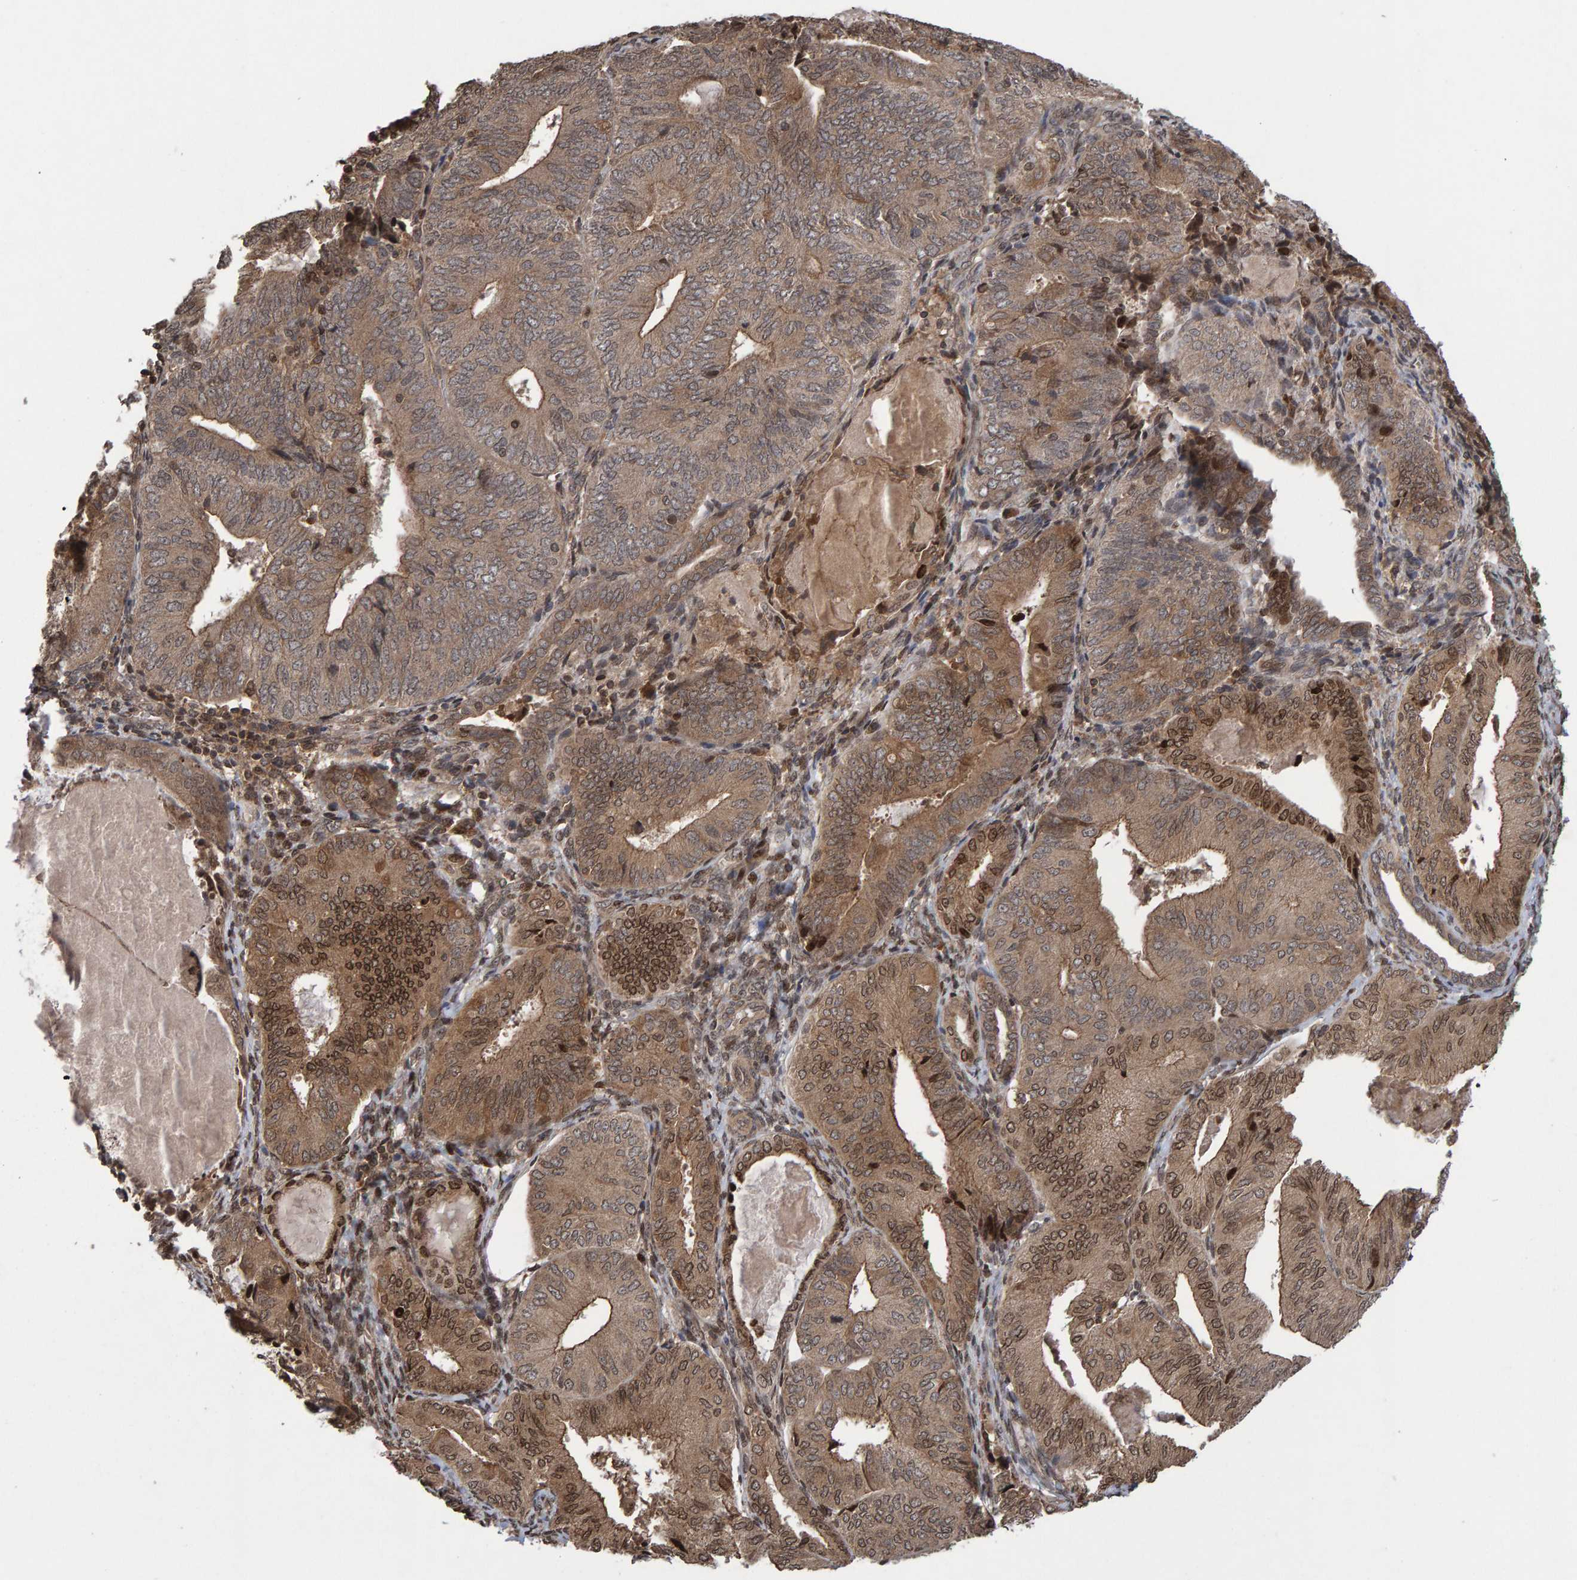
{"staining": {"intensity": "moderate", "quantity": ">75%", "location": "cytoplasmic/membranous,nuclear"}, "tissue": "endometrial cancer", "cell_type": "Tumor cells", "image_type": "cancer", "snomed": [{"axis": "morphology", "description": "Adenocarcinoma, NOS"}, {"axis": "topography", "description": "Endometrium"}], "caption": "Endometrial cancer (adenocarcinoma) stained with a brown dye shows moderate cytoplasmic/membranous and nuclear positive positivity in about >75% of tumor cells.", "gene": "GAB2", "patient": {"sex": "female", "age": 81}}